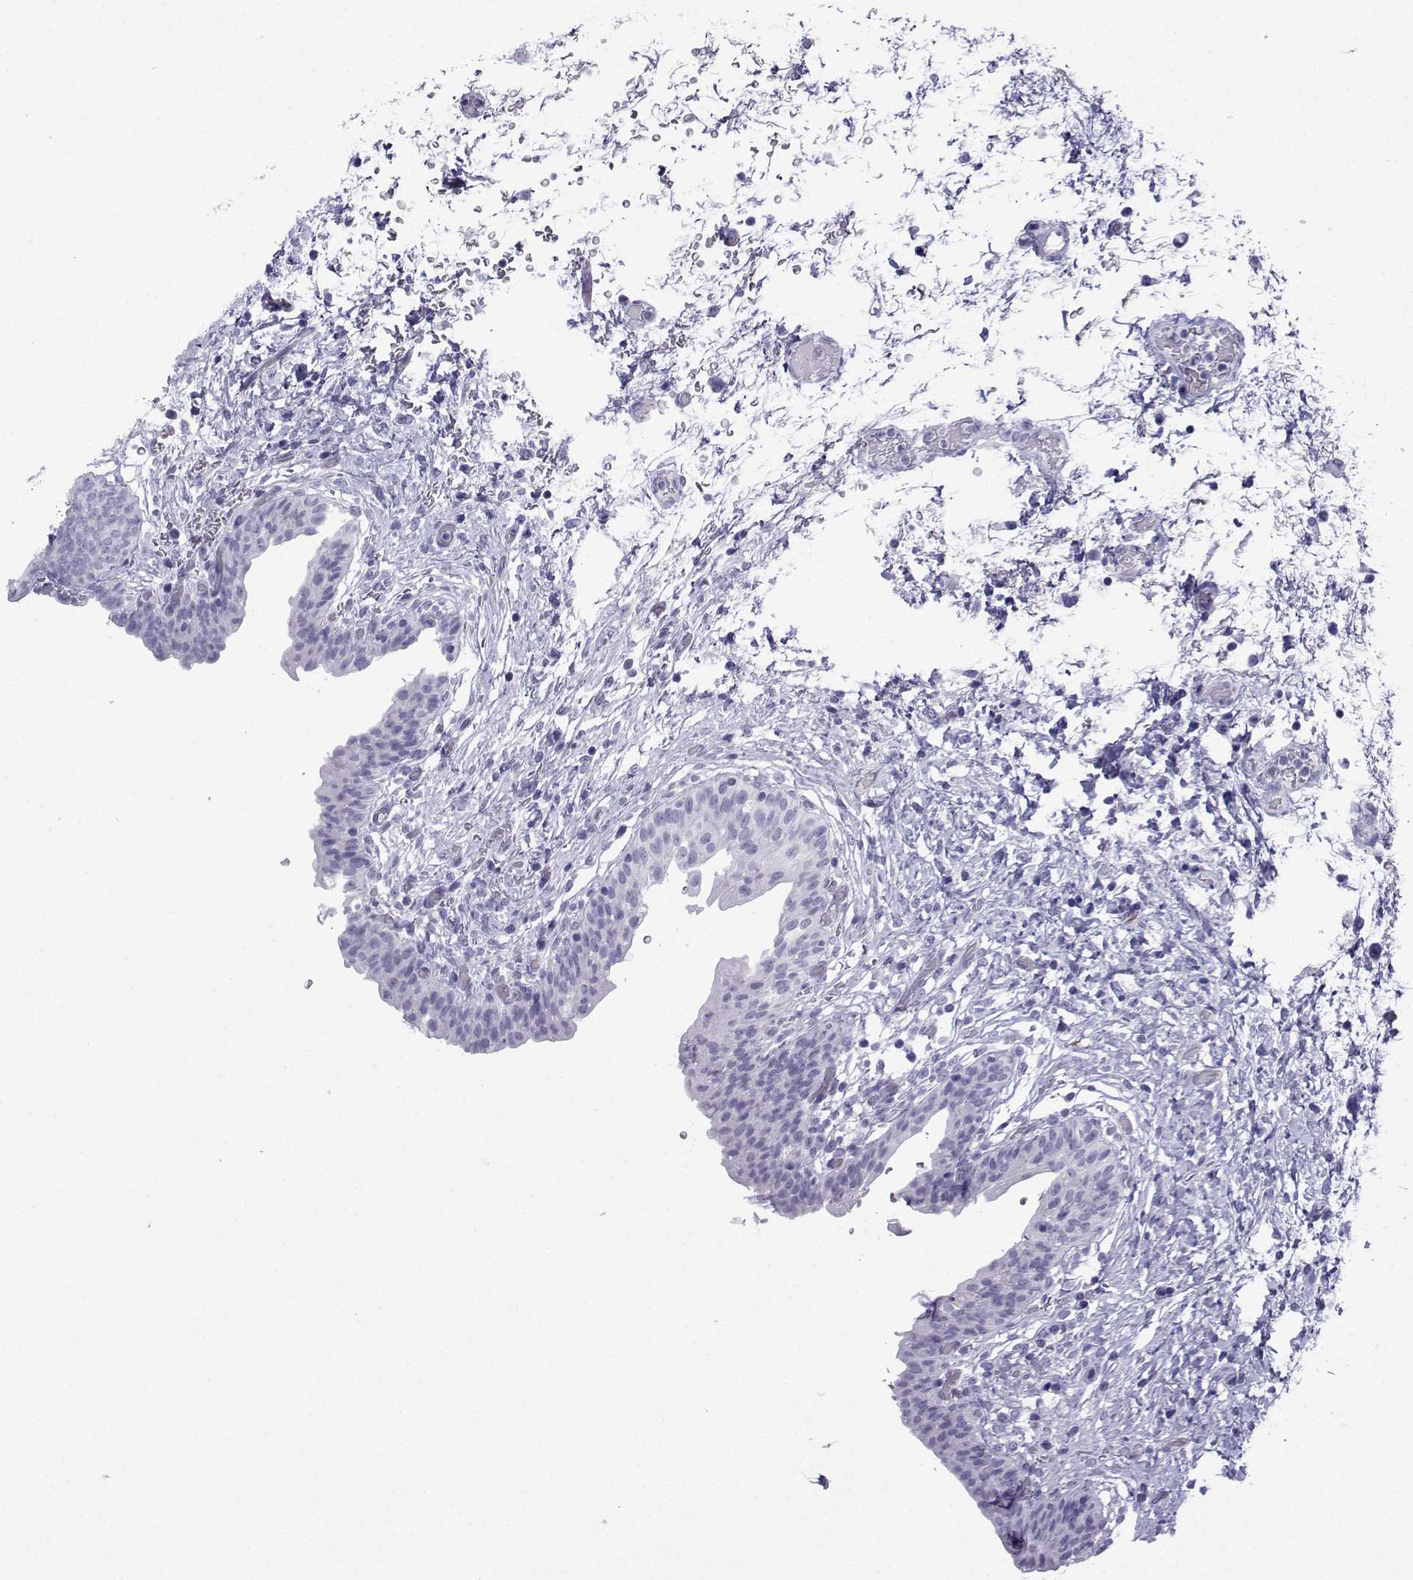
{"staining": {"intensity": "negative", "quantity": "none", "location": "none"}, "tissue": "urinary bladder", "cell_type": "Urothelial cells", "image_type": "normal", "snomed": [{"axis": "morphology", "description": "Normal tissue, NOS"}, {"axis": "topography", "description": "Urinary bladder"}], "caption": "This micrograph is of unremarkable urinary bladder stained with IHC to label a protein in brown with the nuclei are counter-stained blue. There is no staining in urothelial cells.", "gene": "TRIM46", "patient": {"sex": "male", "age": 69}}